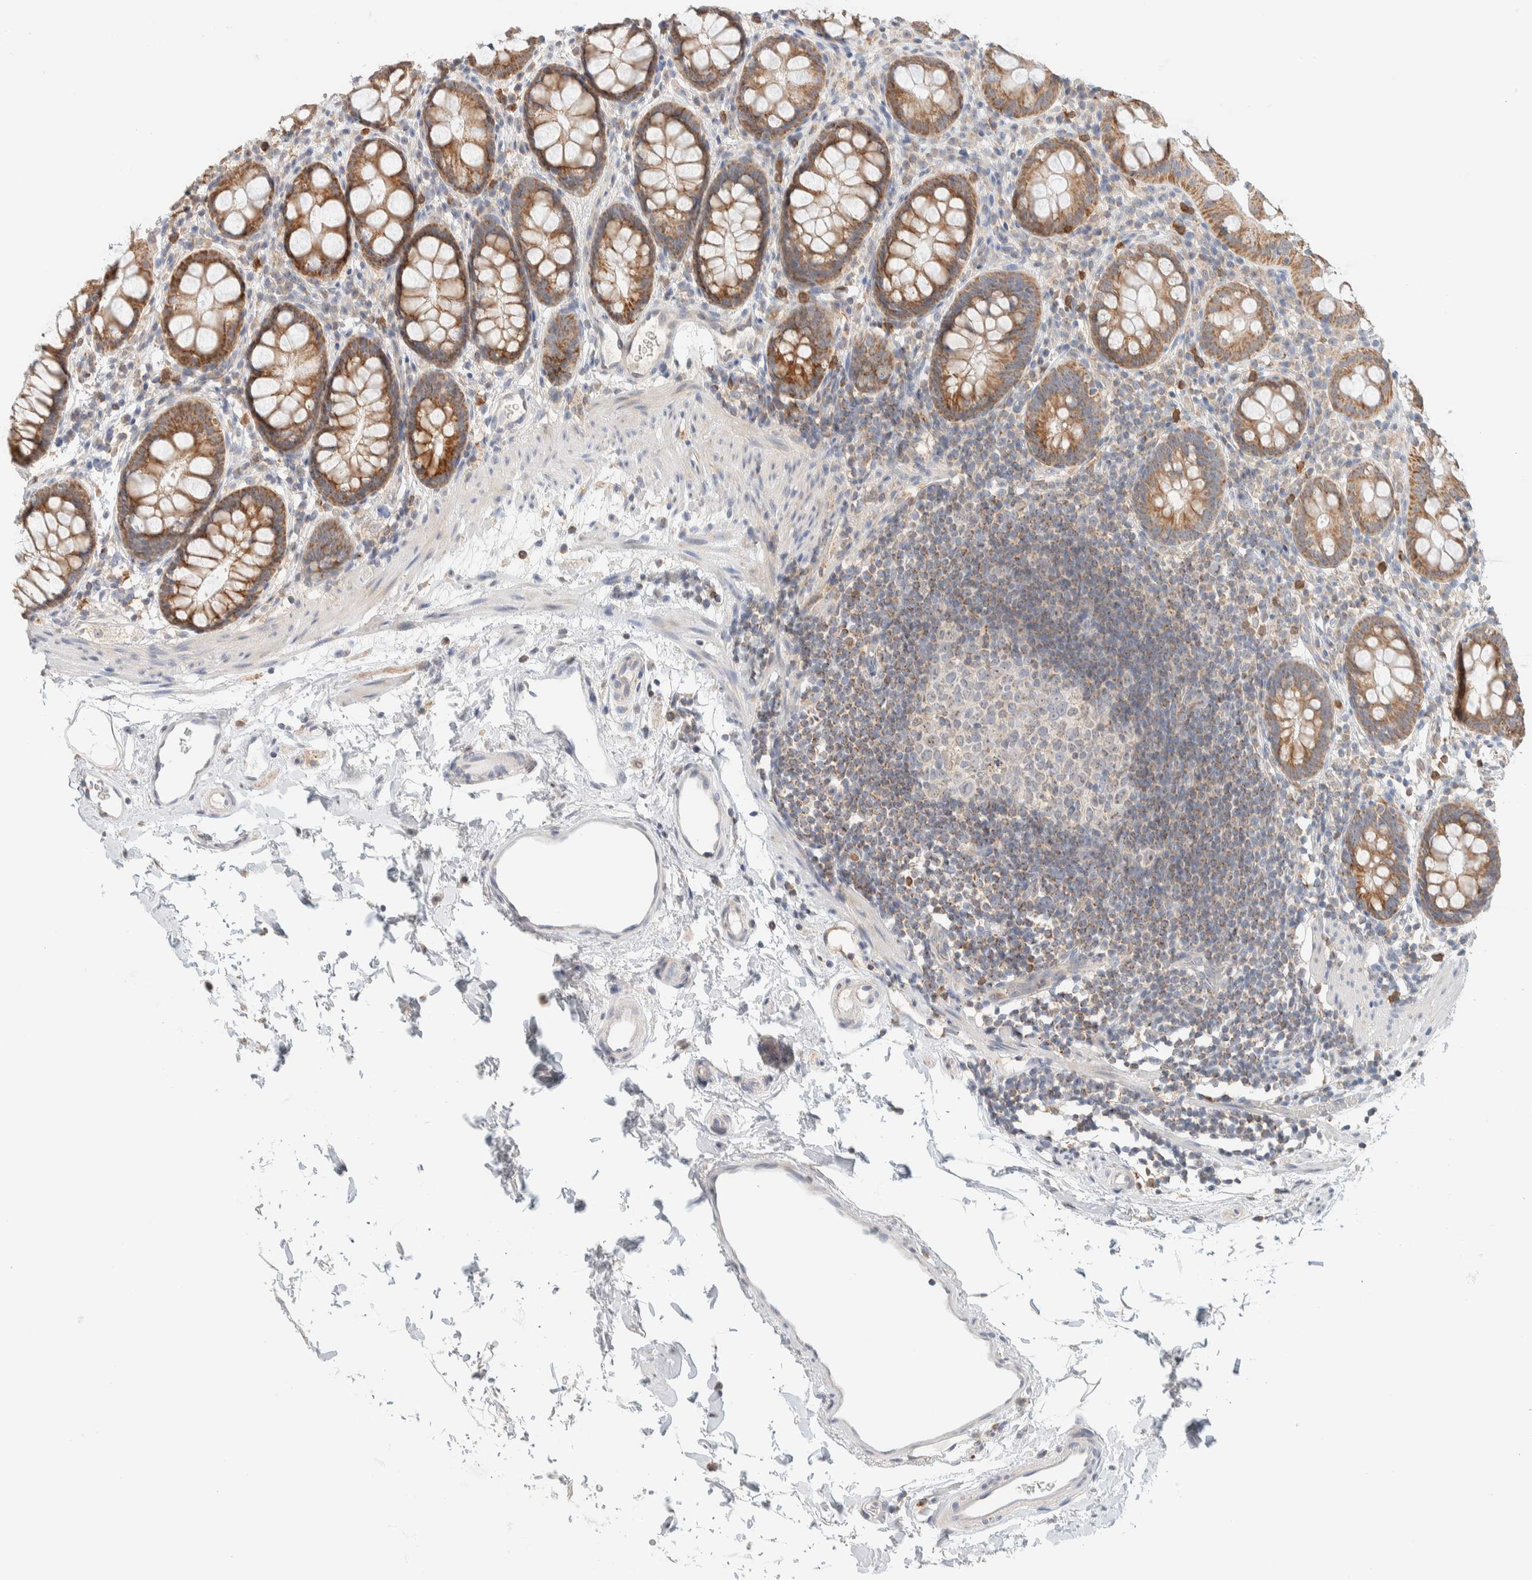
{"staining": {"intensity": "moderate", "quantity": ">75%", "location": "cytoplasmic/membranous"}, "tissue": "rectum", "cell_type": "Glandular cells", "image_type": "normal", "snomed": [{"axis": "morphology", "description": "Normal tissue, NOS"}, {"axis": "topography", "description": "Rectum"}], "caption": "Immunohistochemistry (IHC) histopathology image of unremarkable human rectum stained for a protein (brown), which reveals medium levels of moderate cytoplasmic/membranous staining in approximately >75% of glandular cells.", "gene": "HDHD3", "patient": {"sex": "female", "age": 65}}